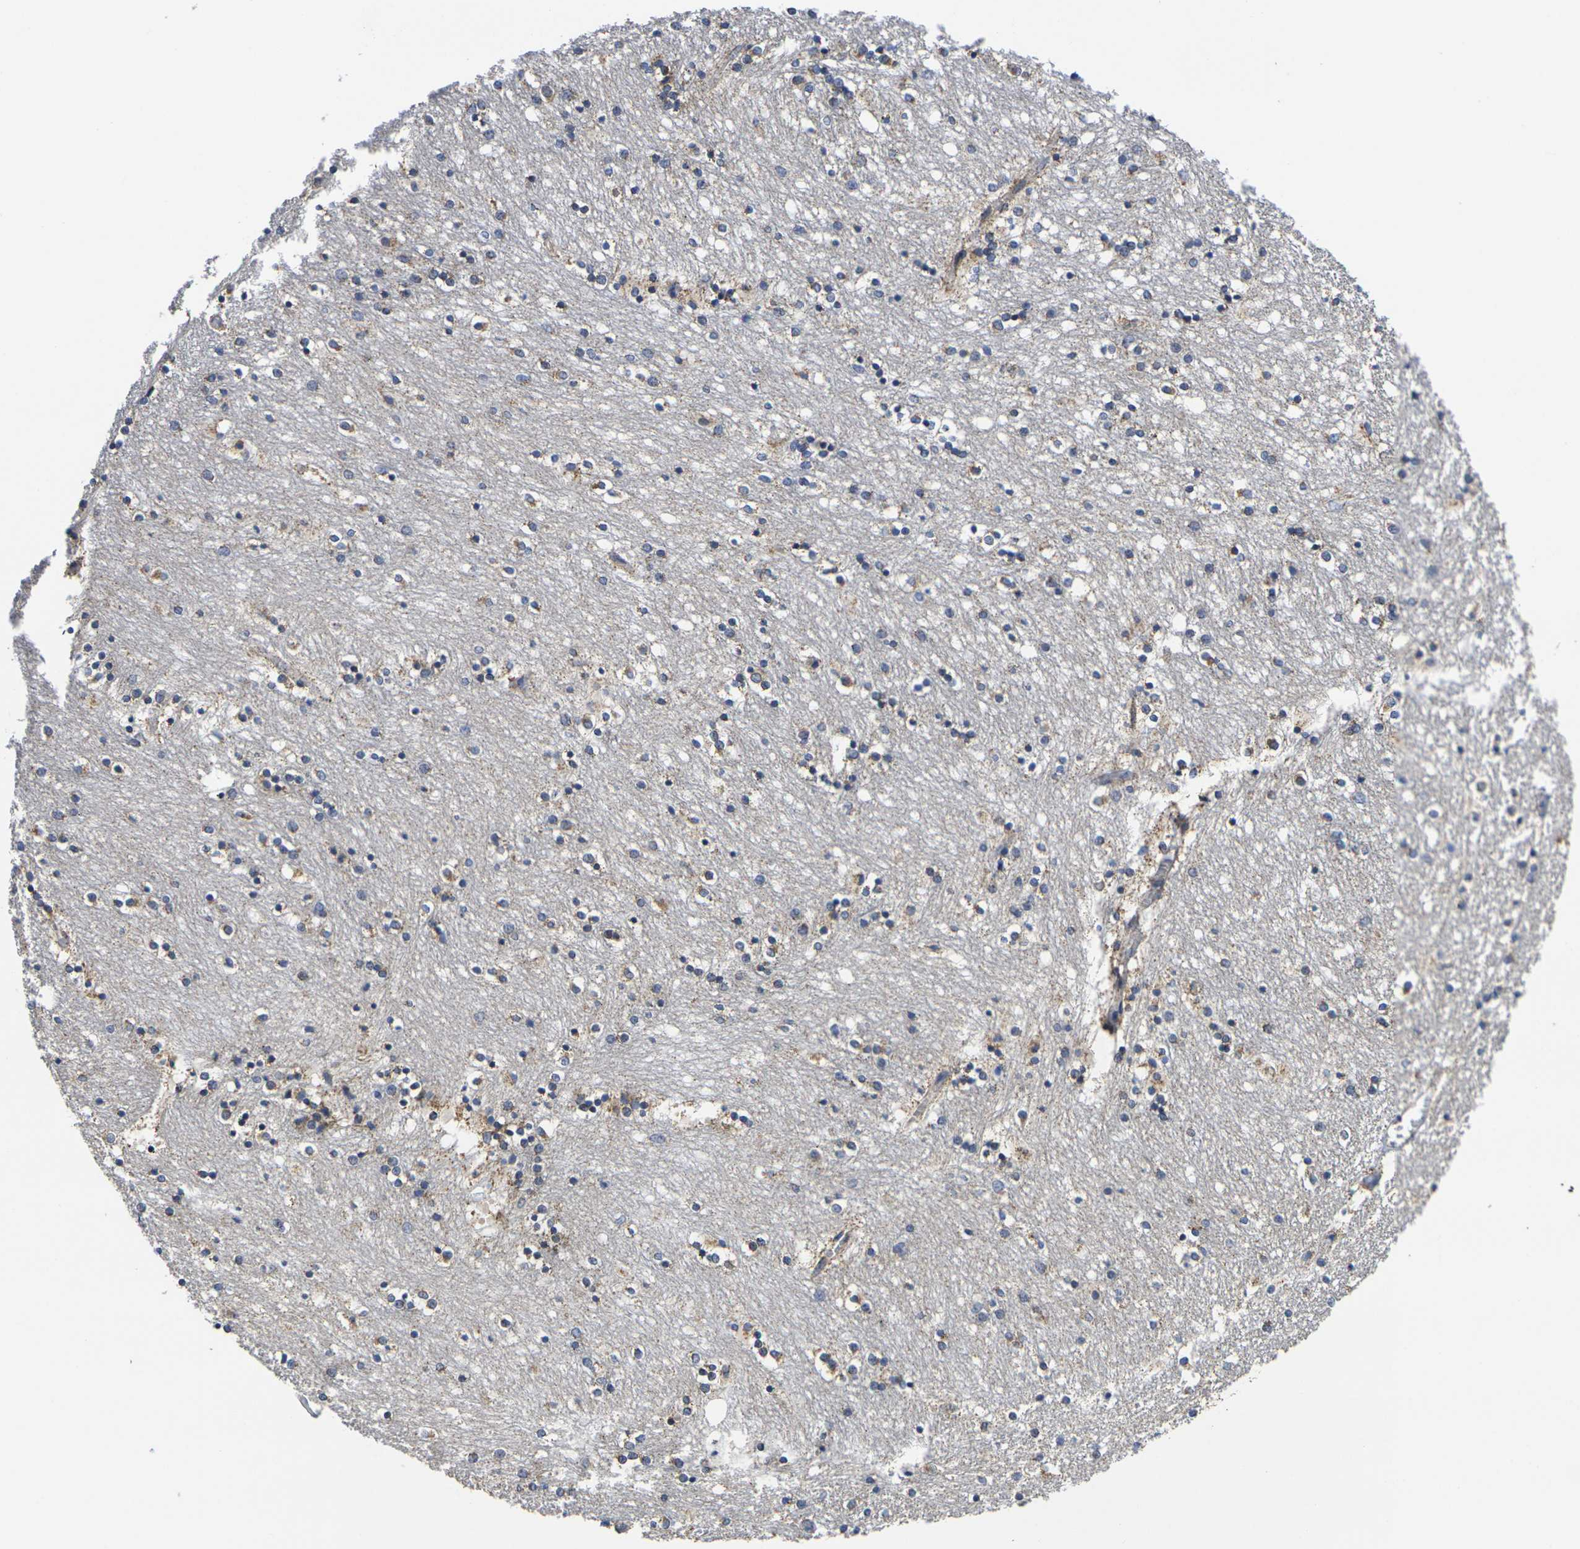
{"staining": {"intensity": "moderate", "quantity": "<25%", "location": "cytoplasmic/membranous"}, "tissue": "caudate", "cell_type": "Glial cells", "image_type": "normal", "snomed": [{"axis": "morphology", "description": "Normal tissue, NOS"}, {"axis": "topography", "description": "Lateral ventricle wall"}], "caption": "Benign caudate reveals moderate cytoplasmic/membranous staining in about <25% of glial cells, visualized by immunohistochemistry. (DAB (3,3'-diaminobenzidine) = brown stain, brightfield microscopy at high magnification).", "gene": "P2RY11", "patient": {"sex": "female", "age": 54}}